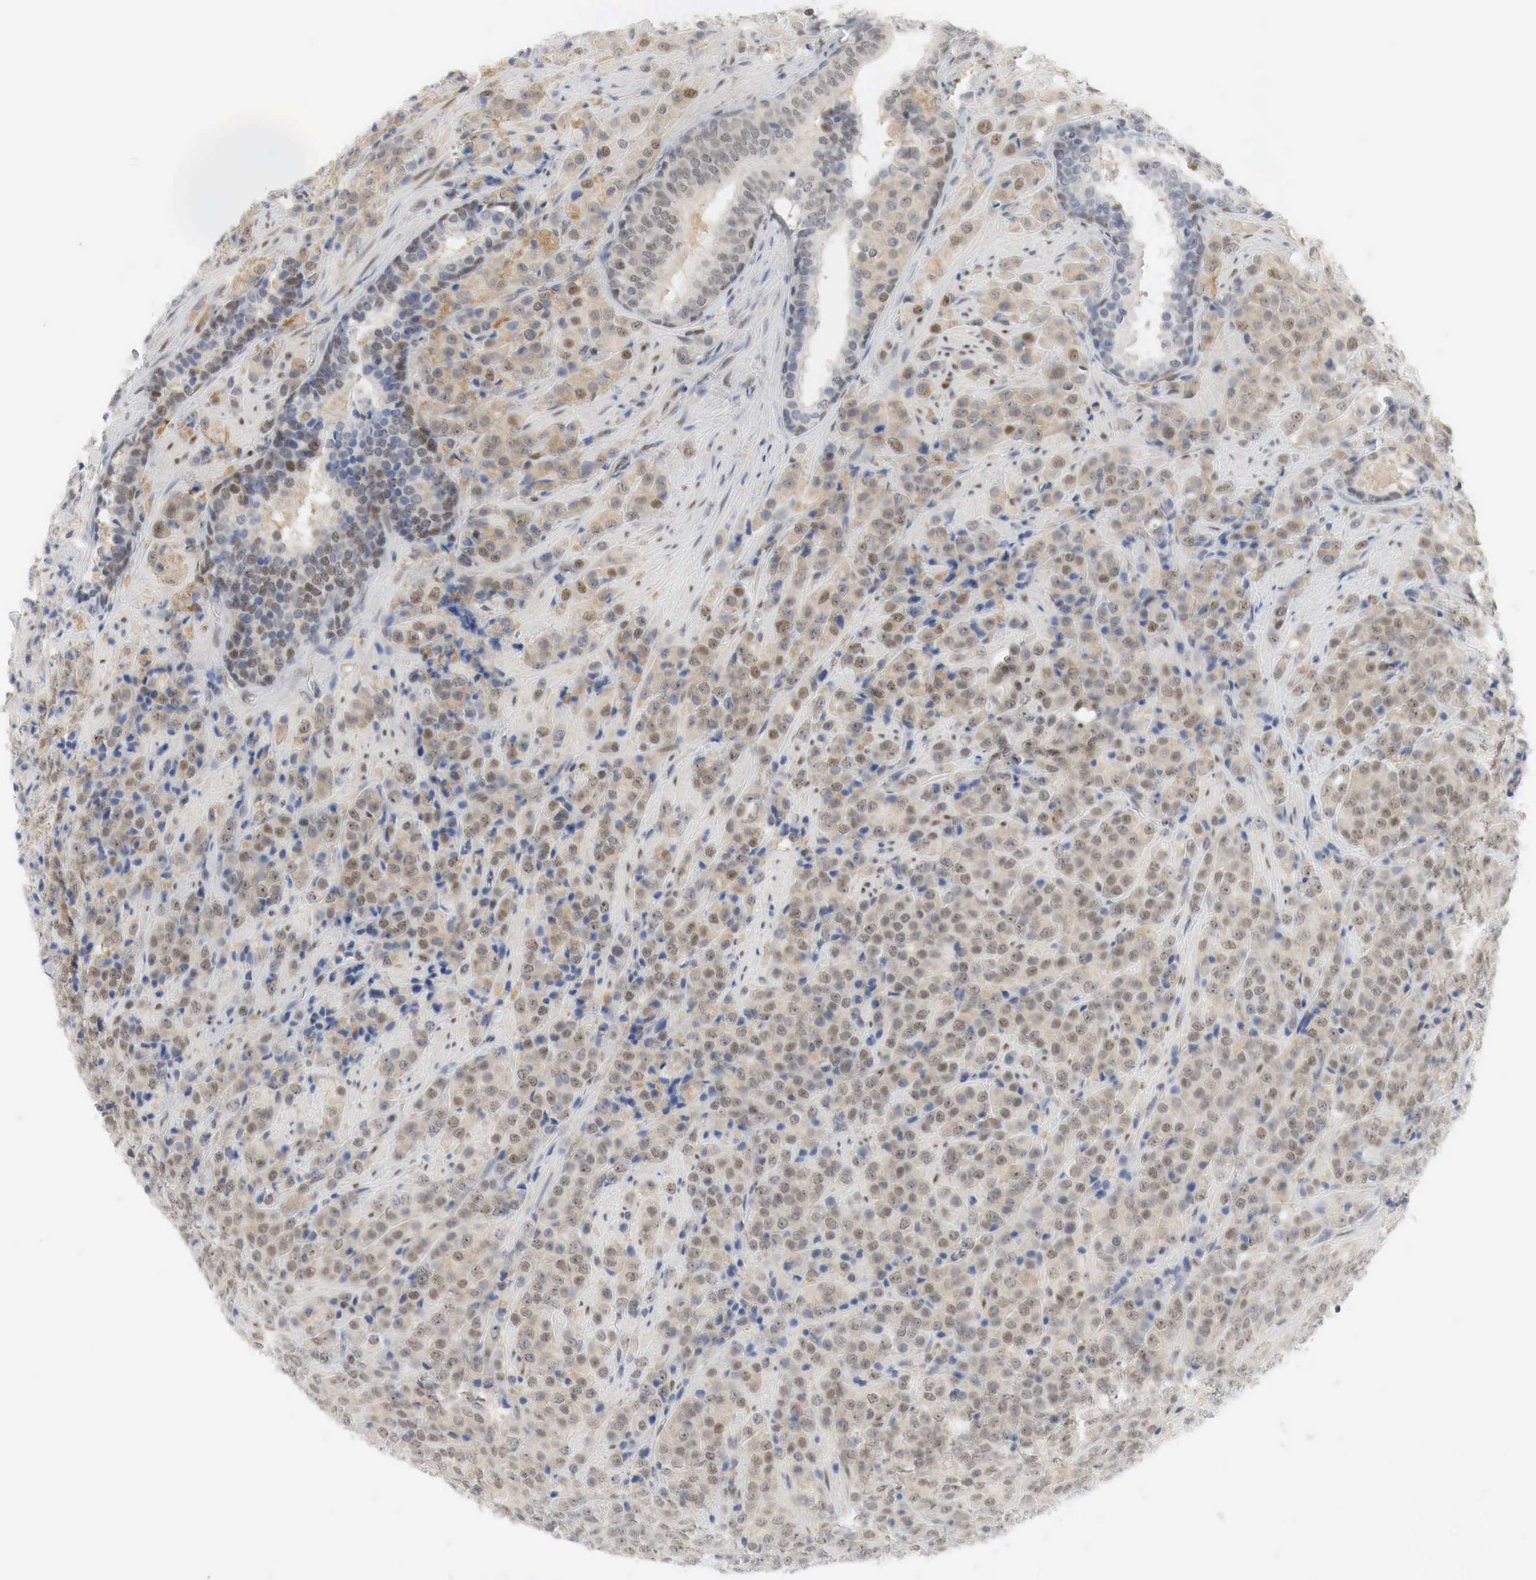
{"staining": {"intensity": "moderate", "quantity": "25%-75%", "location": "cytoplasmic/membranous,nuclear"}, "tissue": "prostate cancer", "cell_type": "Tumor cells", "image_type": "cancer", "snomed": [{"axis": "morphology", "description": "Adenocarcinoma, Medium grade"}, {"axis": "topography", "description": "Prostate"}], "caption": "Human prostate cancer stained for a protein (brown) reveals moderate cytoplasmic/membranous and nuclear positive expression in about 25%-75% of tumor cells.", "gene": "MYC", "patient": {"sex": "male", "age": 70}}